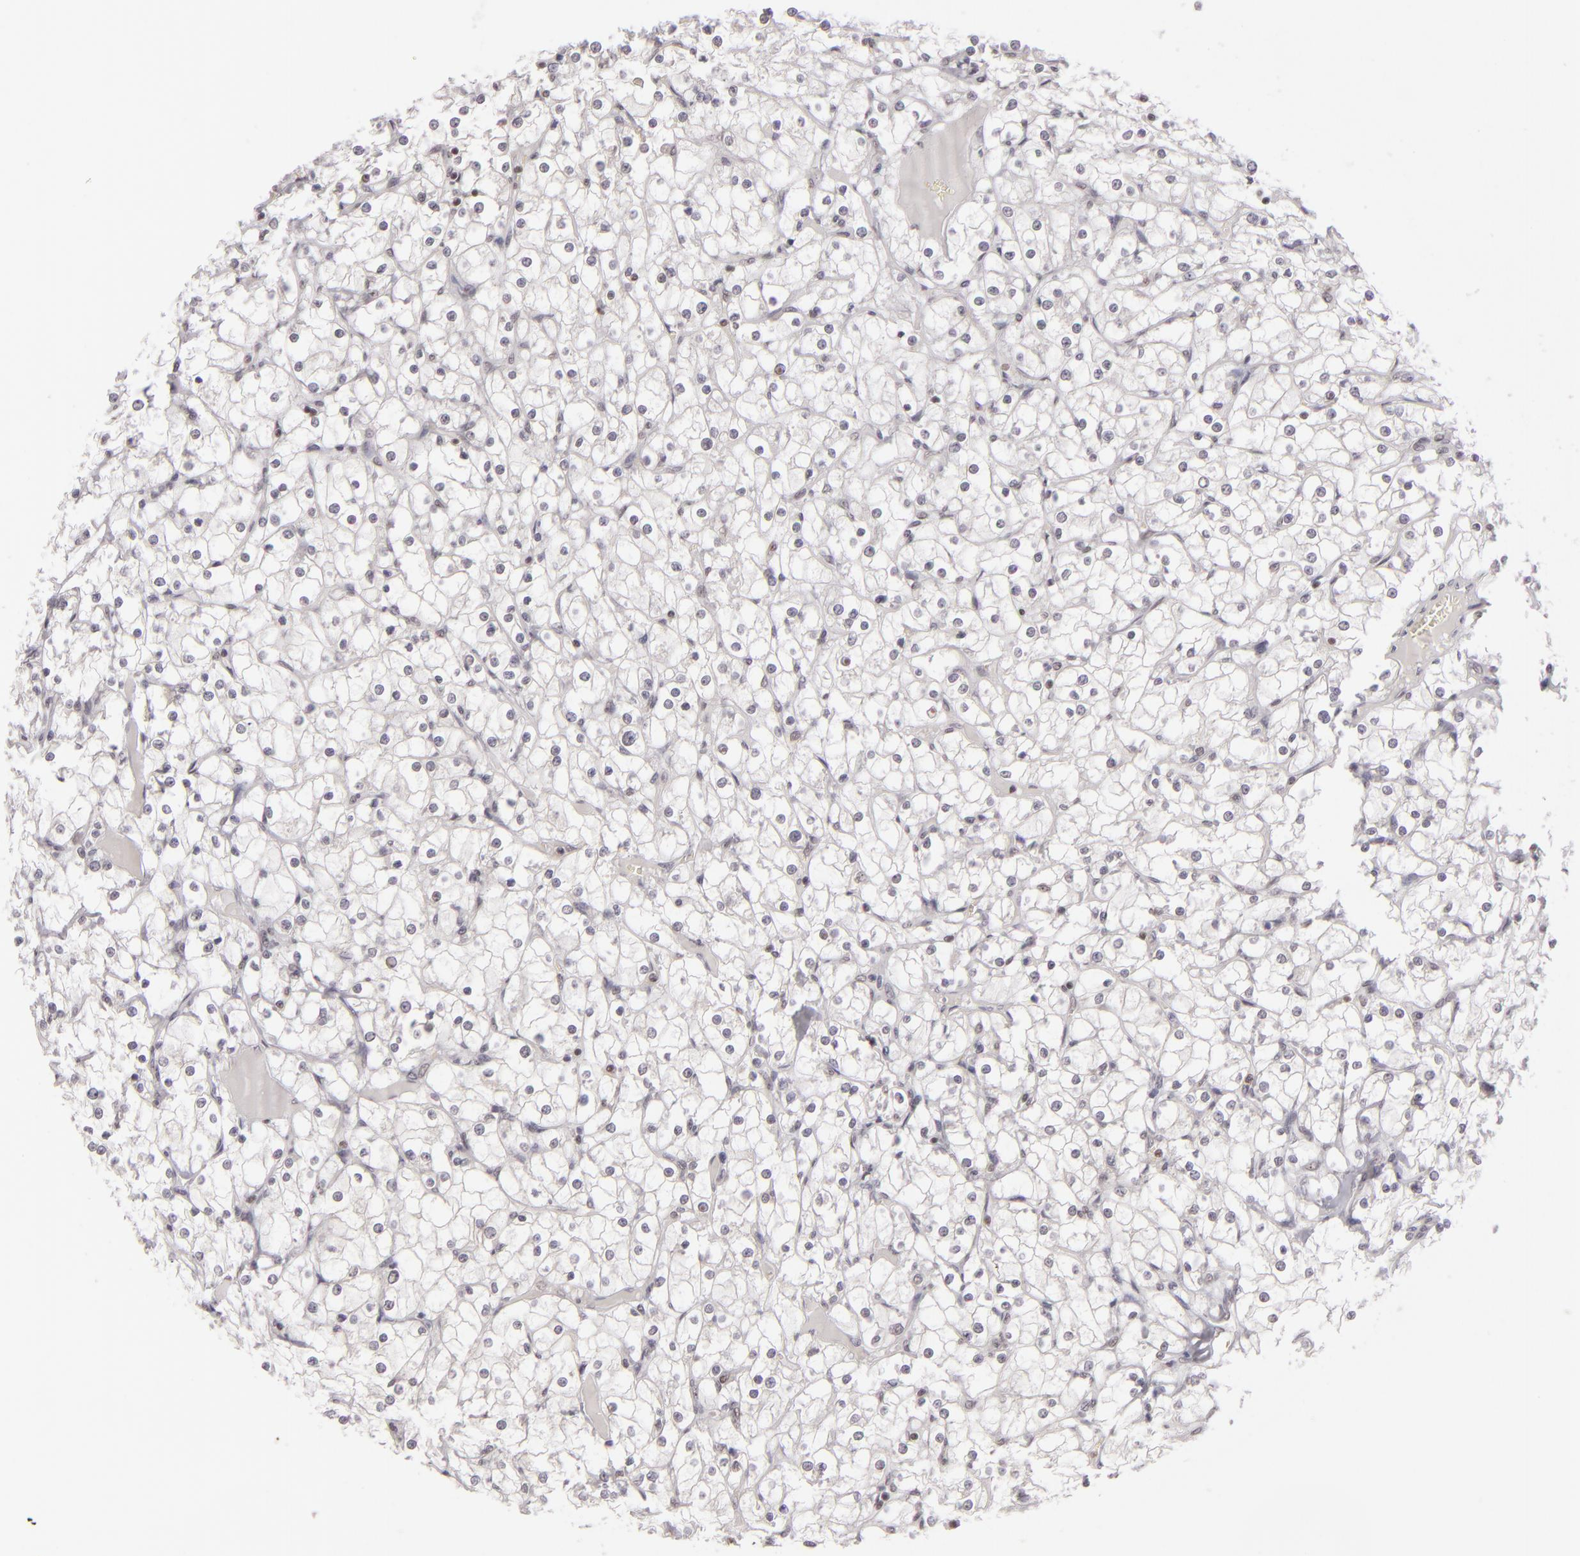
{"staining": {"intensity": "weak", "quantity": "<25%", "location": "nuclear"}, "tissue": "renal cancer", "cell_type": "Tumor cells", "image_type": "cancer", "snomed": [{"axis": "morphology", "description": "Adenocarcinoma, NOS"}, {"axis": "topography", "description": "Kidney"}], "caption": "Tumor cells show no significant protein staining in adenocarcinoma (renal).", "gene": "DAXX", "patient": {"sex": "female", "age": 73}}